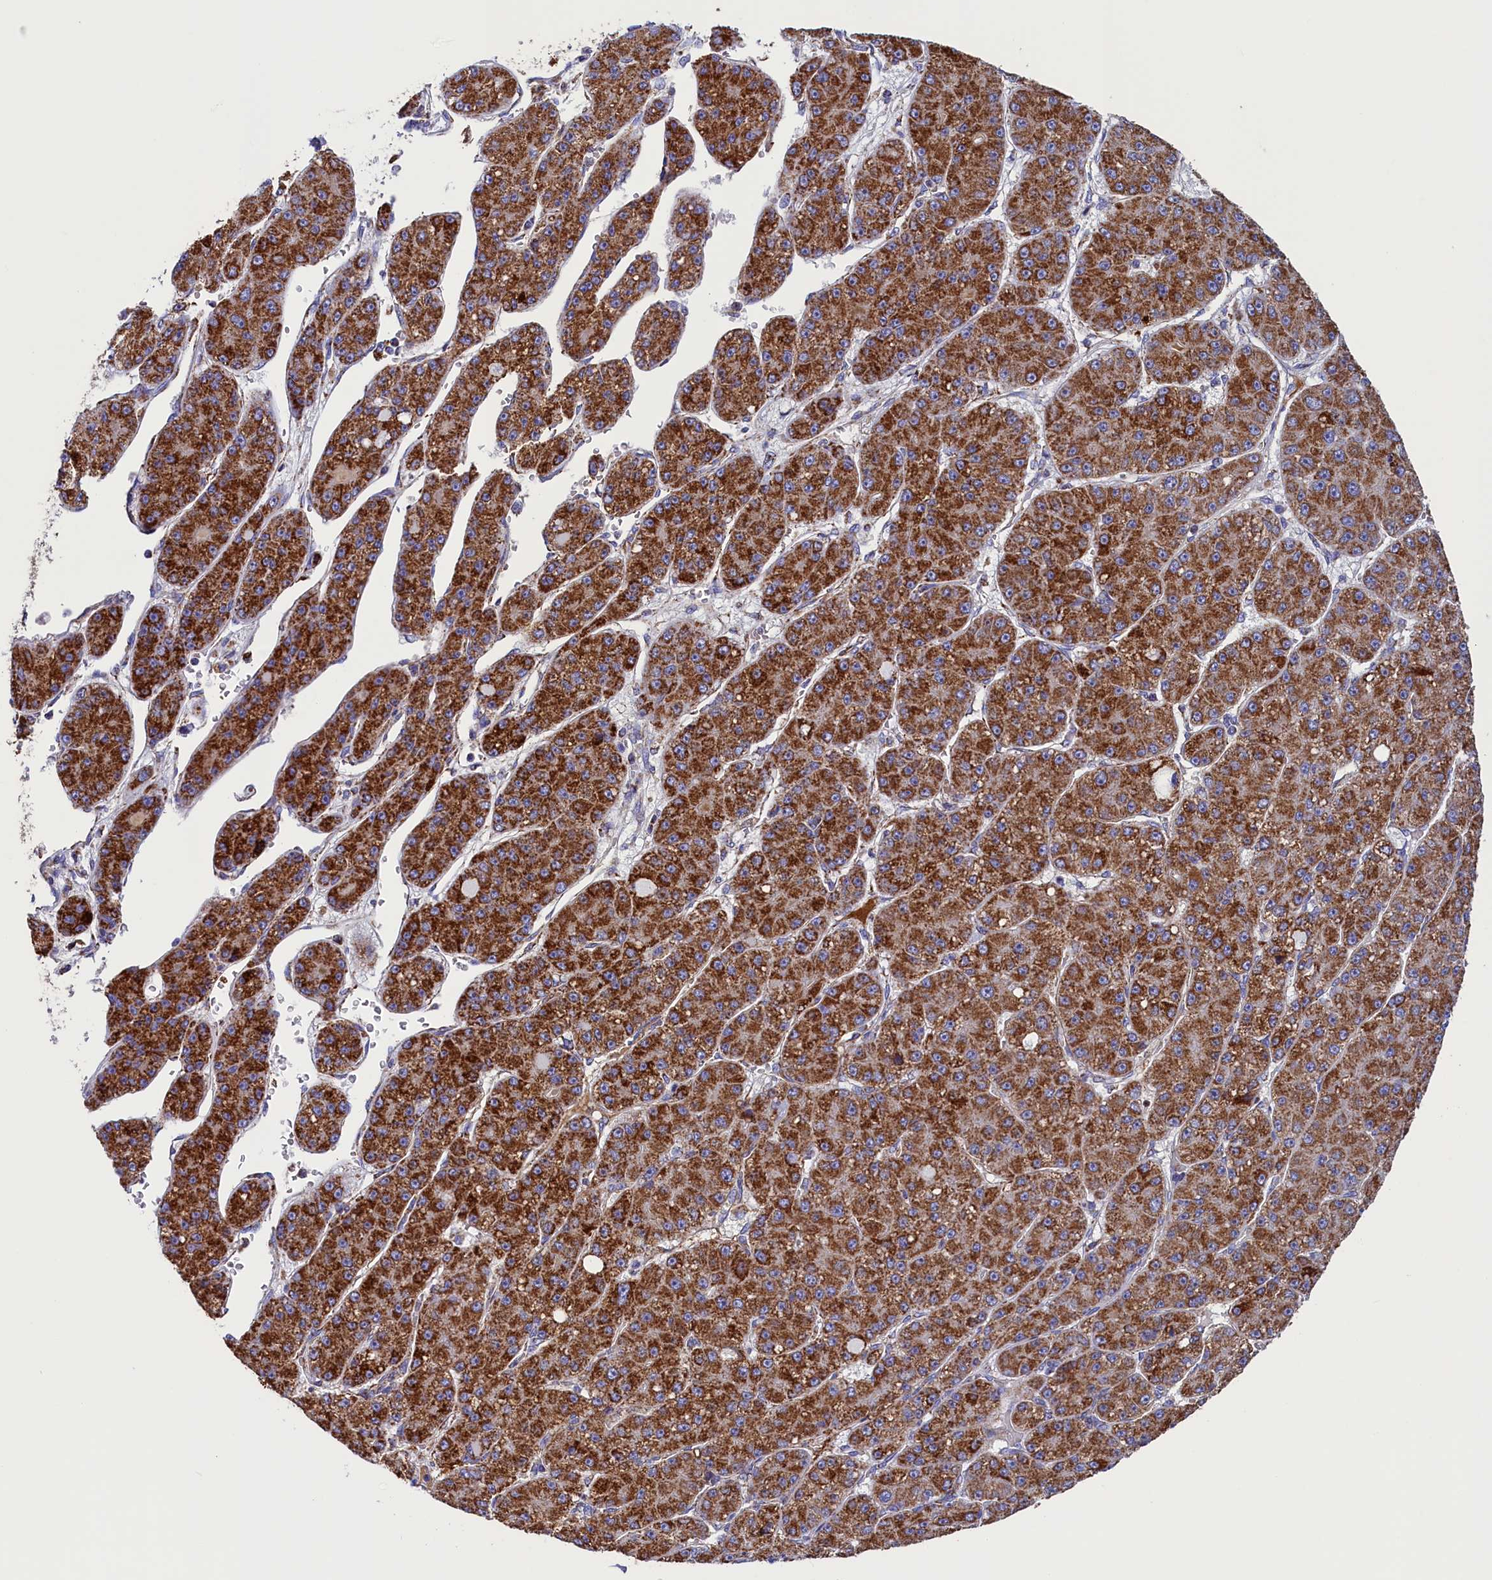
{"staining": {"intensity": "strong", "quantity": ">75%", "location": "cytoplasmic/membranous"}, "tissue": "liver cancer", "cell_type": "Tumor cells", "image_type": "cancer", "snomed": [{"axis": "morphology", "description": "Carcinoma, Hepatocellular, NOS"}, {"axis": "topography", "description": "Liver"}], "caption": "The photomicrograph displays a brown stain indicating the presence of a protein in the cytoplasmic/membranous of tumor cells in liver hepatocellular carcinoma.", "gene": "SLC39A3", "patient": {"sex": "male", "age": 67}}